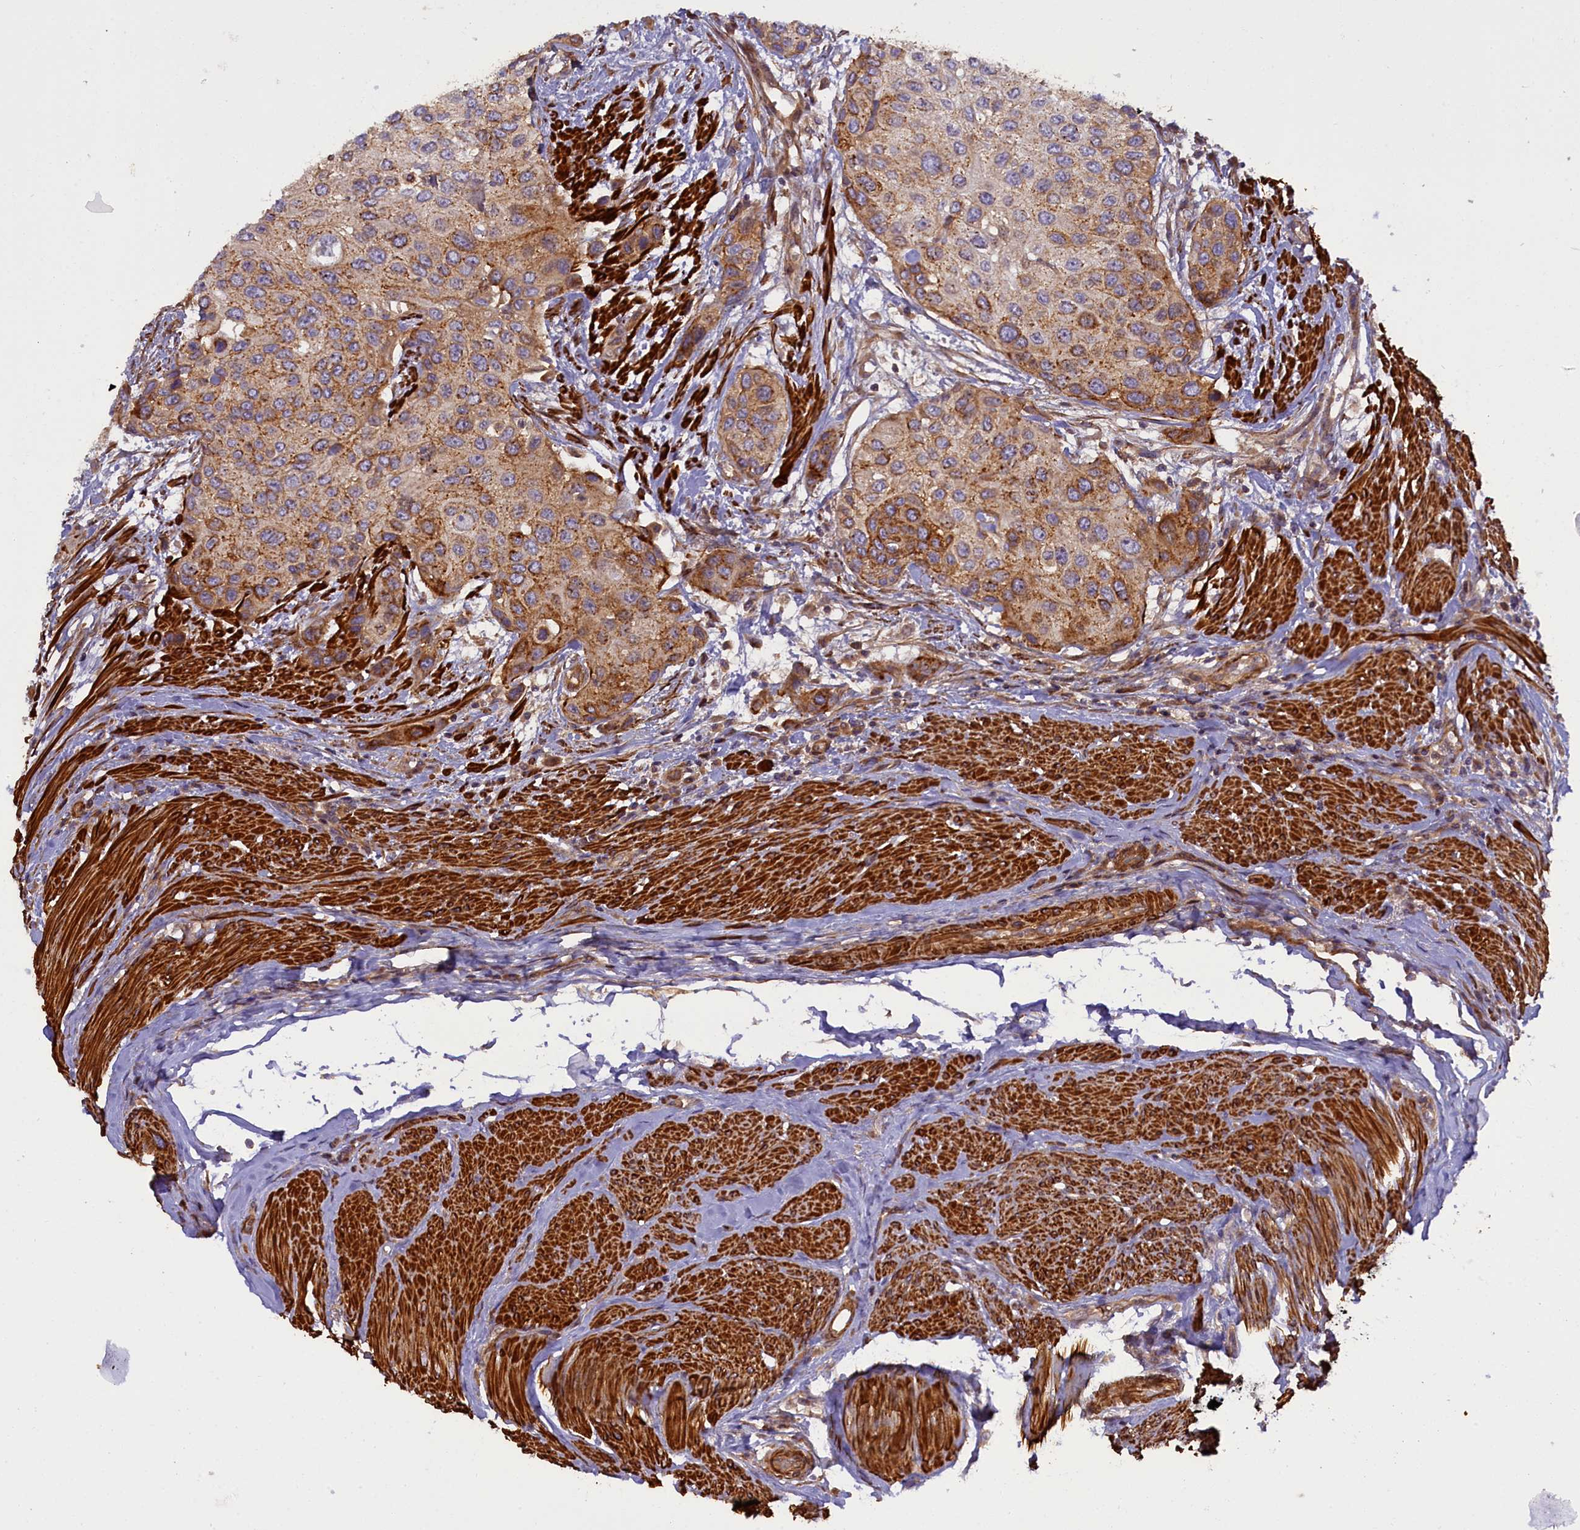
{"staining": {"intensity": "moderate", "quantity": "<25%", "location": "cytoplasmic/membranous"}, "tissue": "urothelial cancer", "cell_type": "Tumor cells", "image_type": "cancer", "snomed": [{"axis": "morphology", "description": "Normal tissue, NOS"}, {"axis": "morphology", "description": "Urothelial carcinoma, High grade"}, {"axis": "topography", "description": "Vascular tissue"}, {"axis": "topography", "description": "Urinary bladder"}], "caption": "The immunohistochemical stain shows moderate cytoplasmic/membranous staining in tumor cells of urothelial carcinoma (high-grade) tissue.", "gene": "FUZ", "patient": {"sex": "female", "age": 56}}